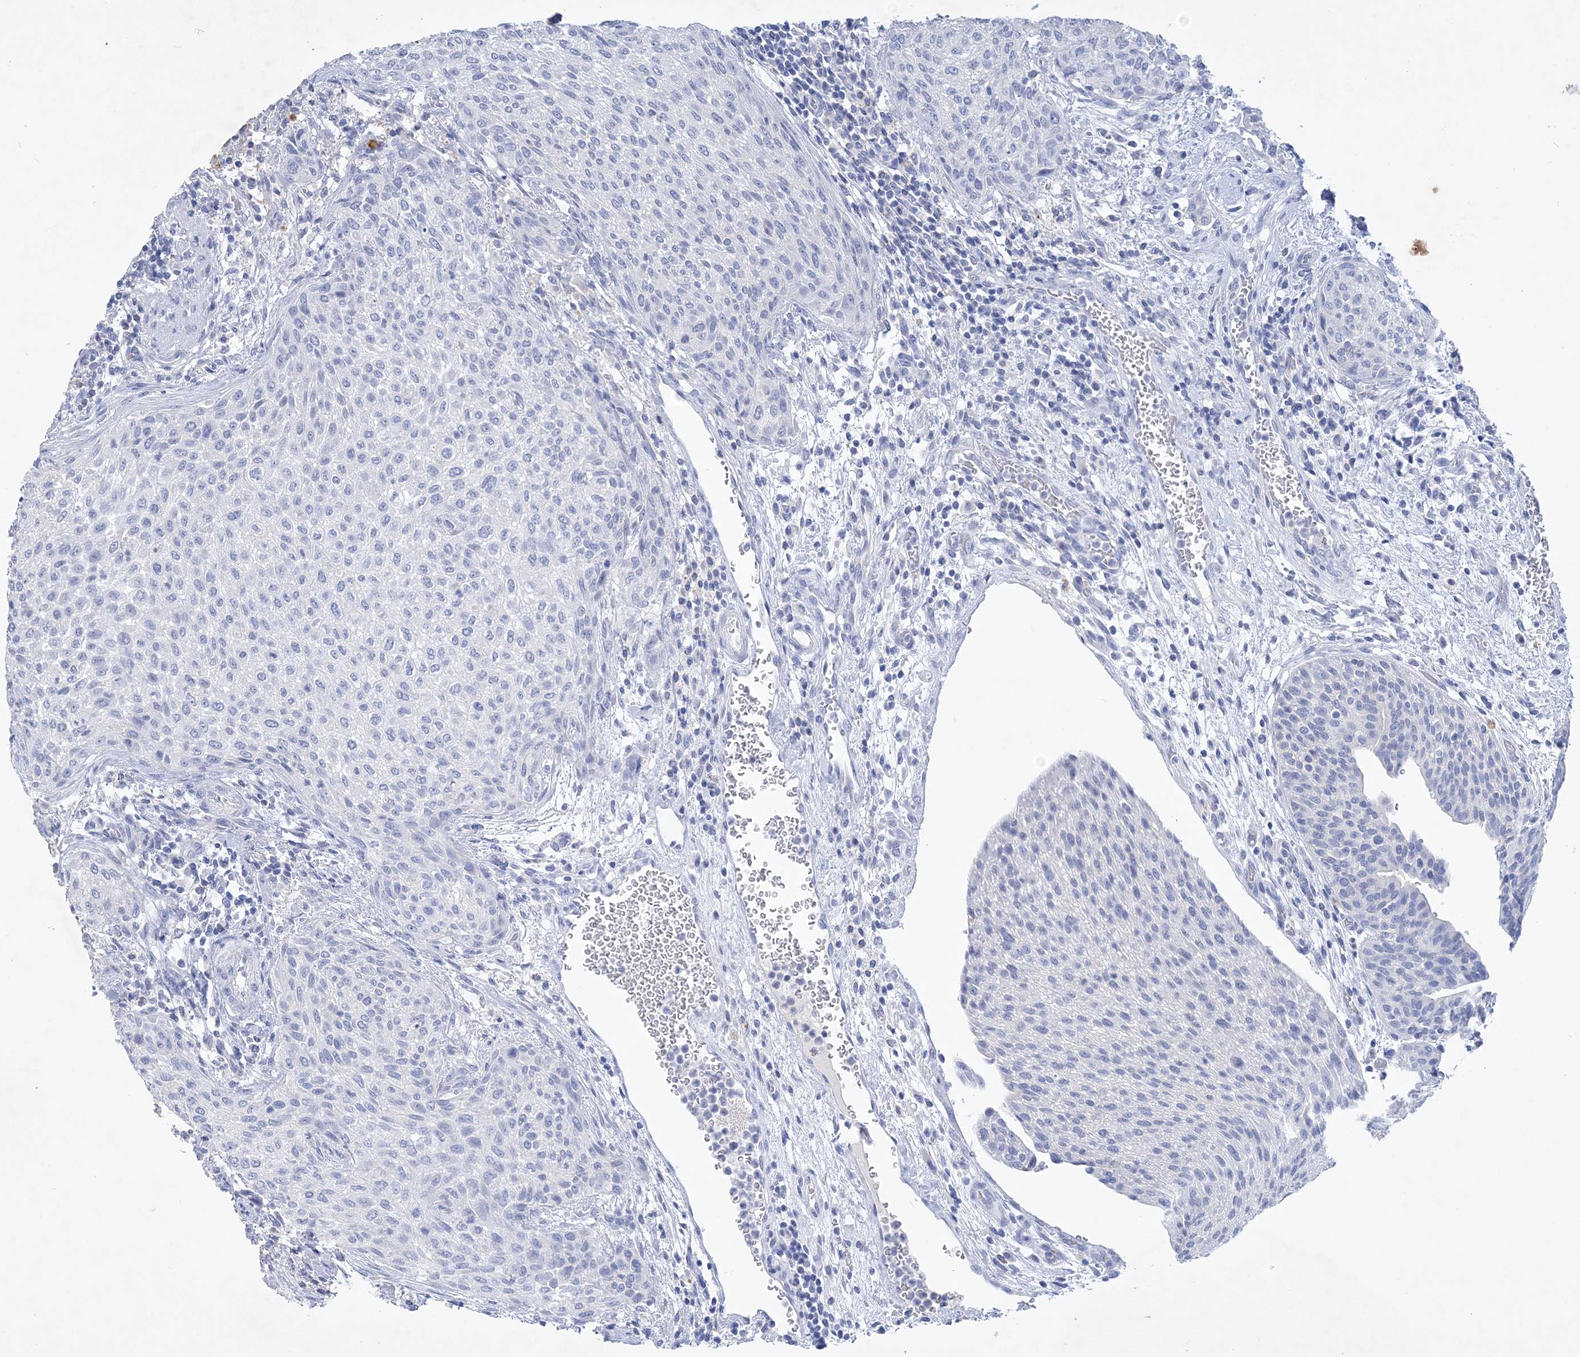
{"staining": {"intensity": "negative", "quantity": "none", "location": "none"}, "tissue": "urothelial cancer", "cell_type": "Tumor cells", "image_type": "cancer", "snomed": [{"axis": "morphology", "description": "Urothelial carcinoma, High grade"}, {"axis": "topography", "description": "Urinary bladder"}], "caption": "Tumor cells are negative for brown protein staining in urothelial cancer.", "gene": "COPS8", "patient": {"sex": "male", "age": 35}}